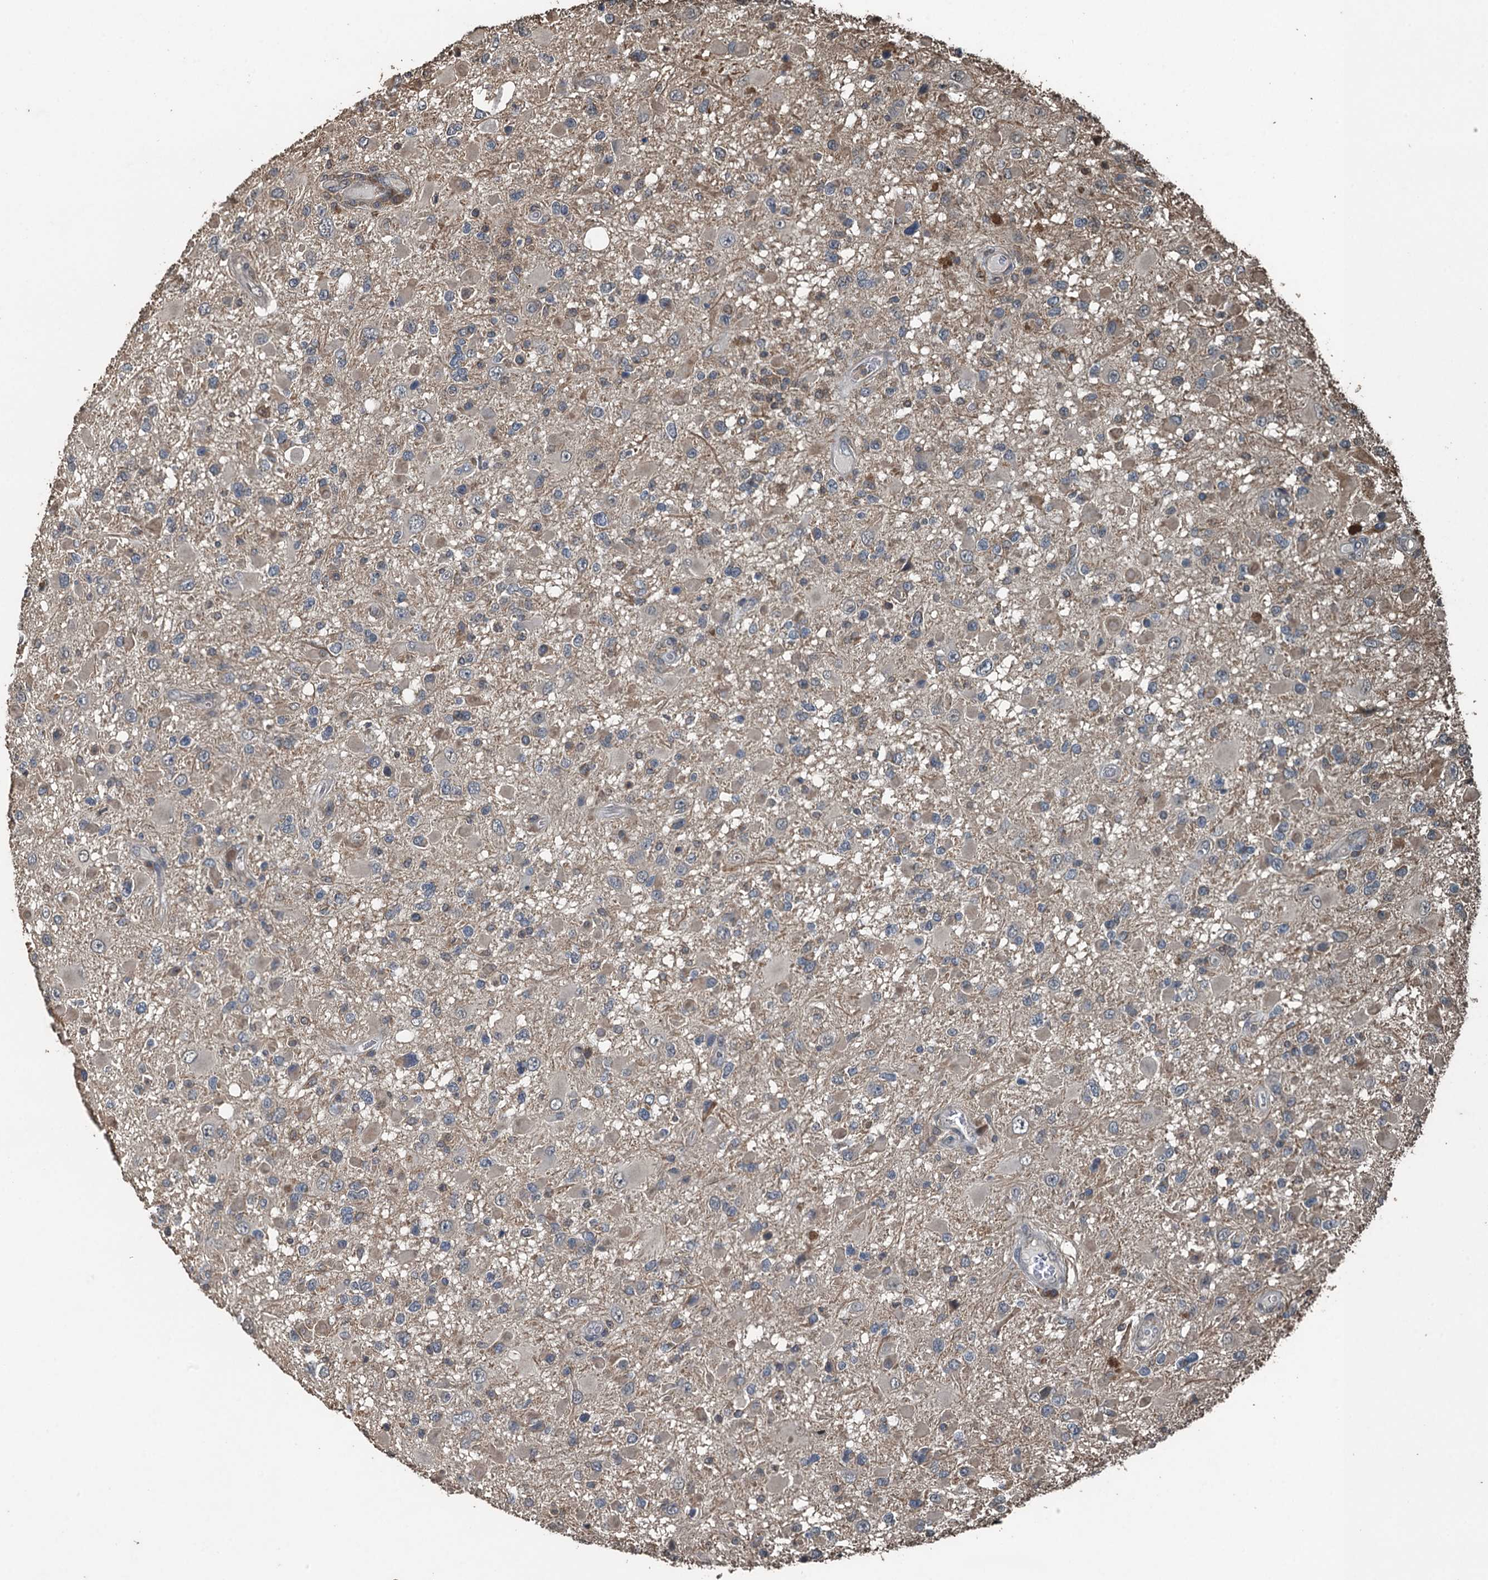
{"staining": {"intensity": "weak", "quantity": "<25%", "location": "cytoplasmic/membranous"}, "tissue": "glioma", "cell_type": "Tumor cells", "image_type": "cancer", "snomed": [{"axis": "morphology", "description": "Glioma, malignant, High grade"}, {"axis": "topography", "description": "Brain"}], "caption": "A photomicrograph of human glioma is negative for staining in tumor cells.", "gene": "PIGN", "patient": {"sex": "male", "age": 53}}